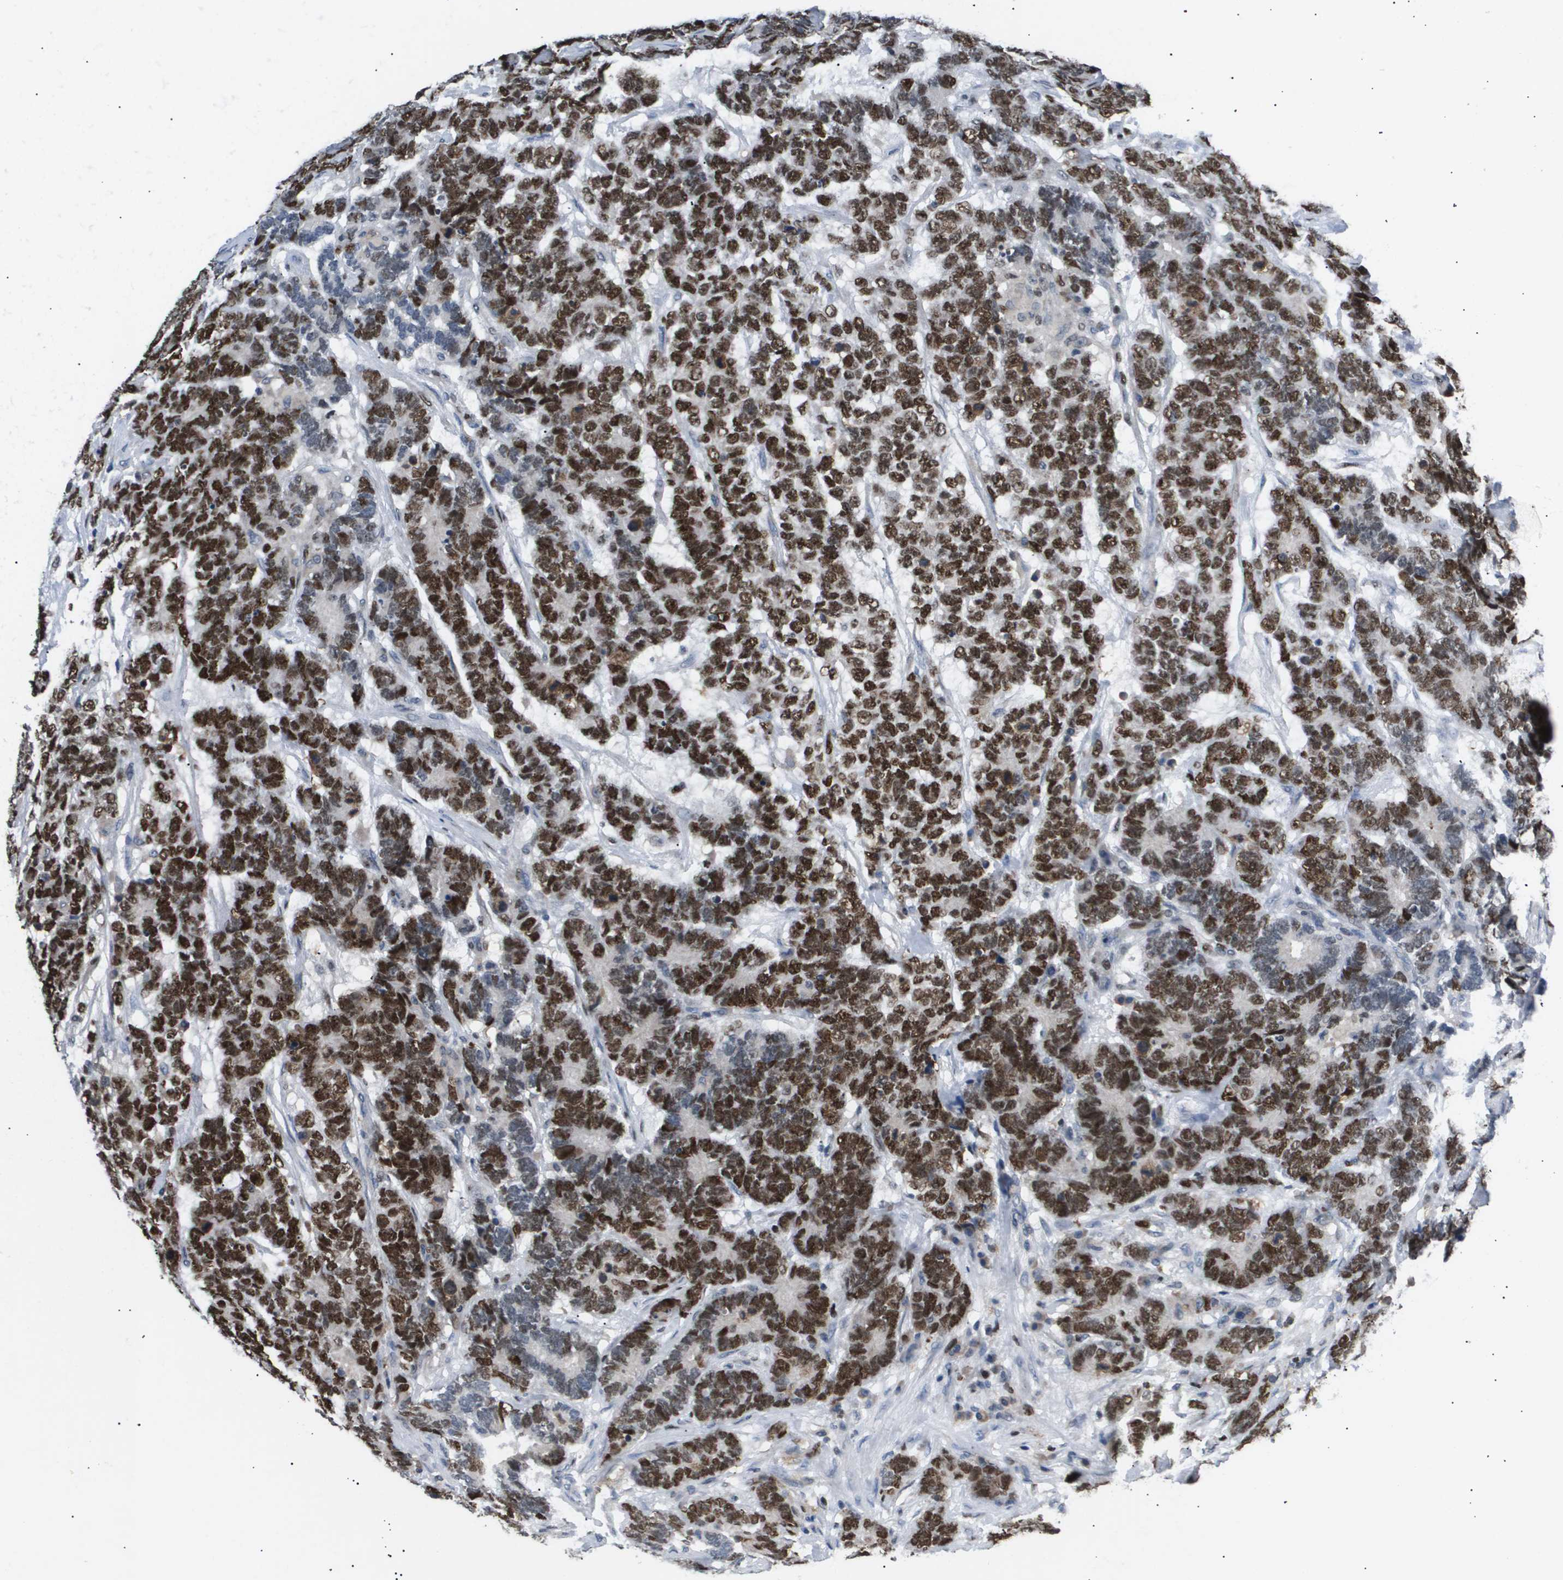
{"staining": {"intensity": "strong", "quantity": ">75%", "location": "nuclear"}, "tissue": "testis cancer", "cell_type": "Tumor cells", "image_type": "cancer", "snomed": [{"axis": "morphology", "description": "Carcinoma, Embryonal, NOS"}, {"axis": "topography", "description": "Testis"}], "caption": "Immunohistochemistry histopathology image of neoplastic tissue: testis embryonal carcinoma stained using IHC demonstrates high levels of strong protein expression localized specifically in the nuclear of tumor cells, appearing as a nuclear brown color.", "gene": "ANAPC2", "patient": {"sex": "male", "age": 26}}